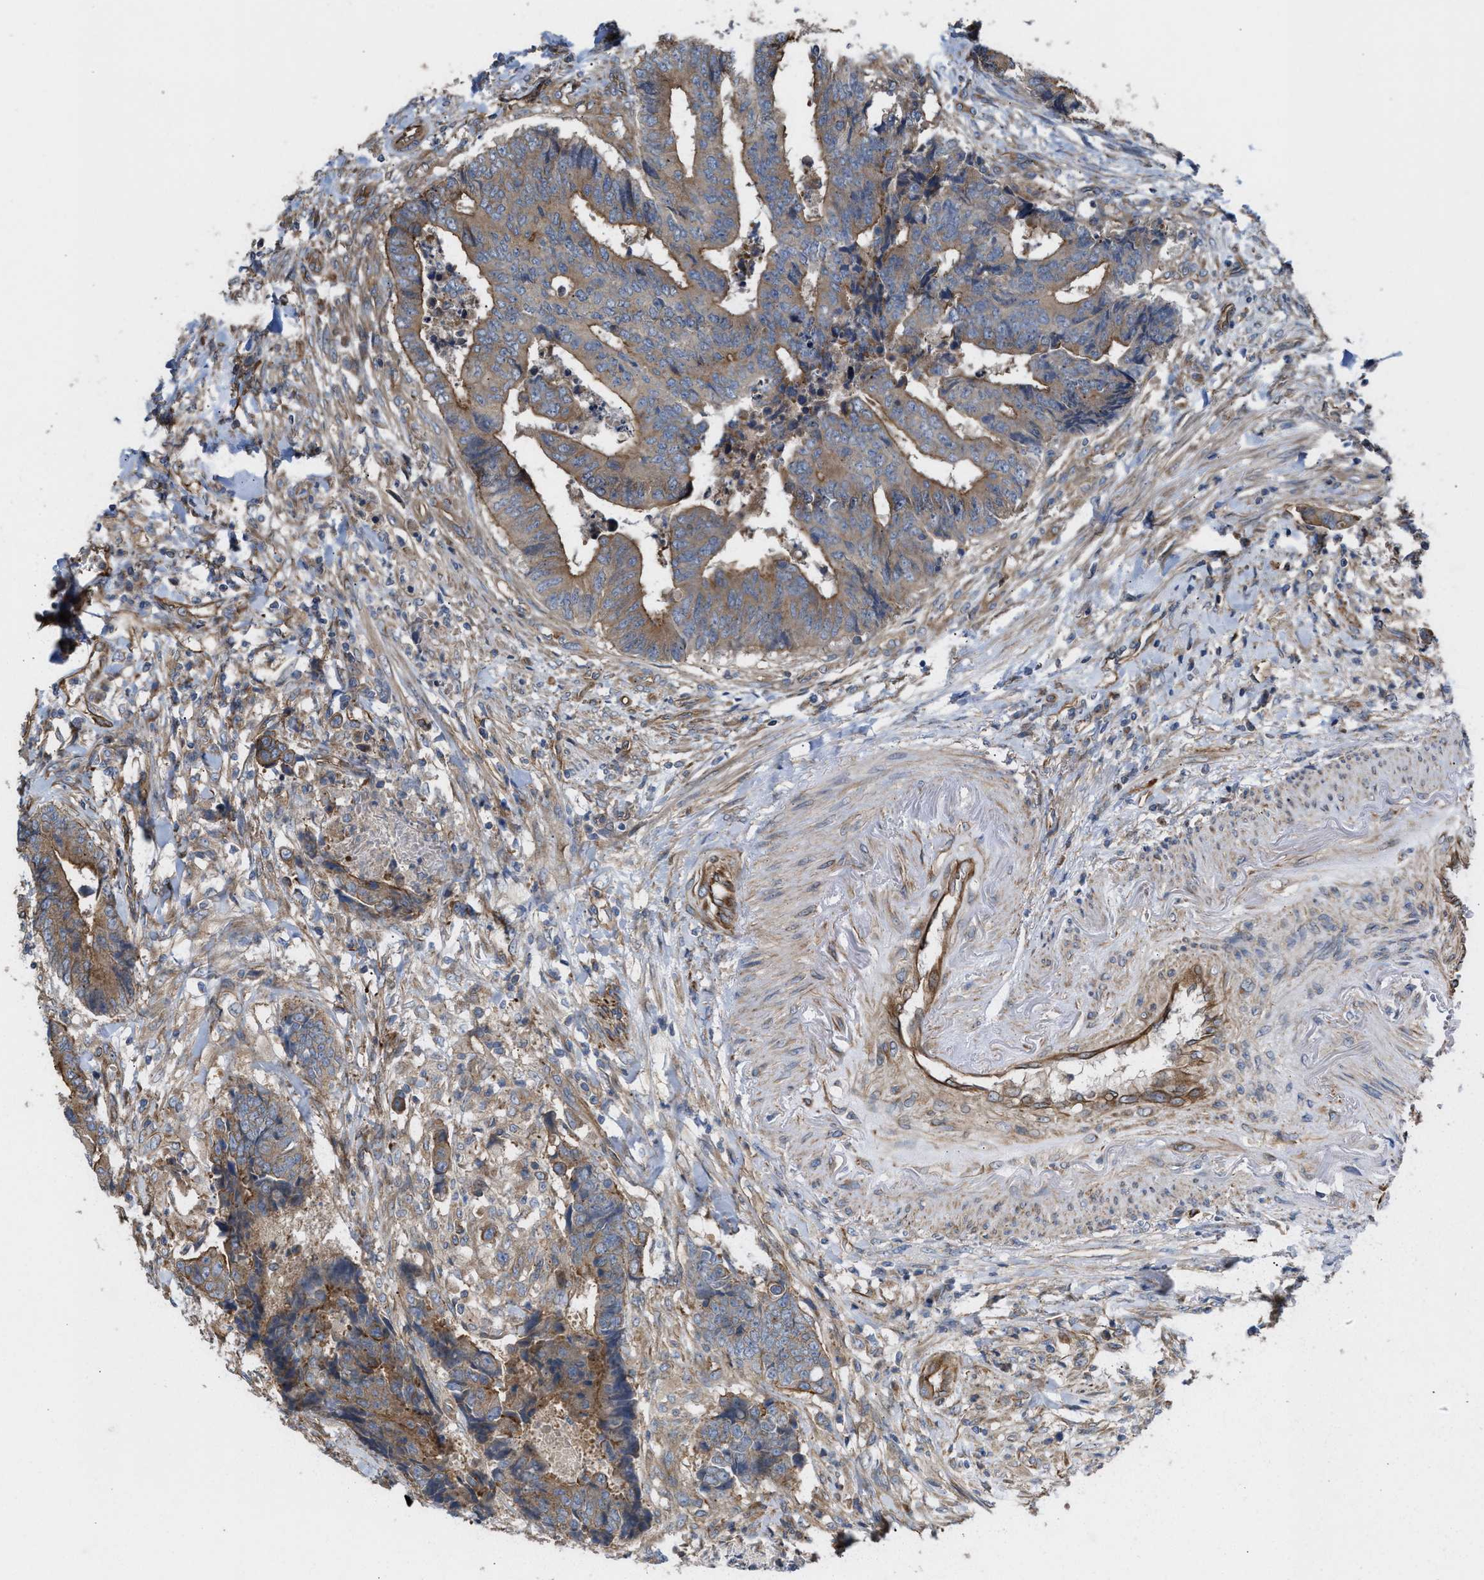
{"staining": {"intensity": "weak", "quantity": "25%-75%", "location": "cytoplasmic/membranous"}, "tissue": "colorectal cancer", "cell_type": "Tumor cells", "image_type": "cancer", "snomed": [{"axis": "morphology", "description": "Adenocarcinoma, NOS"}, {"axis": "topography", "description": "Rectum"}], "caption": "Adenocarcinoma (colorectal) stained with a protein marker shows weak staining in tumor cells.", "gene": "EPS15L1", "patient": {"sex": "male", "age": 84}}